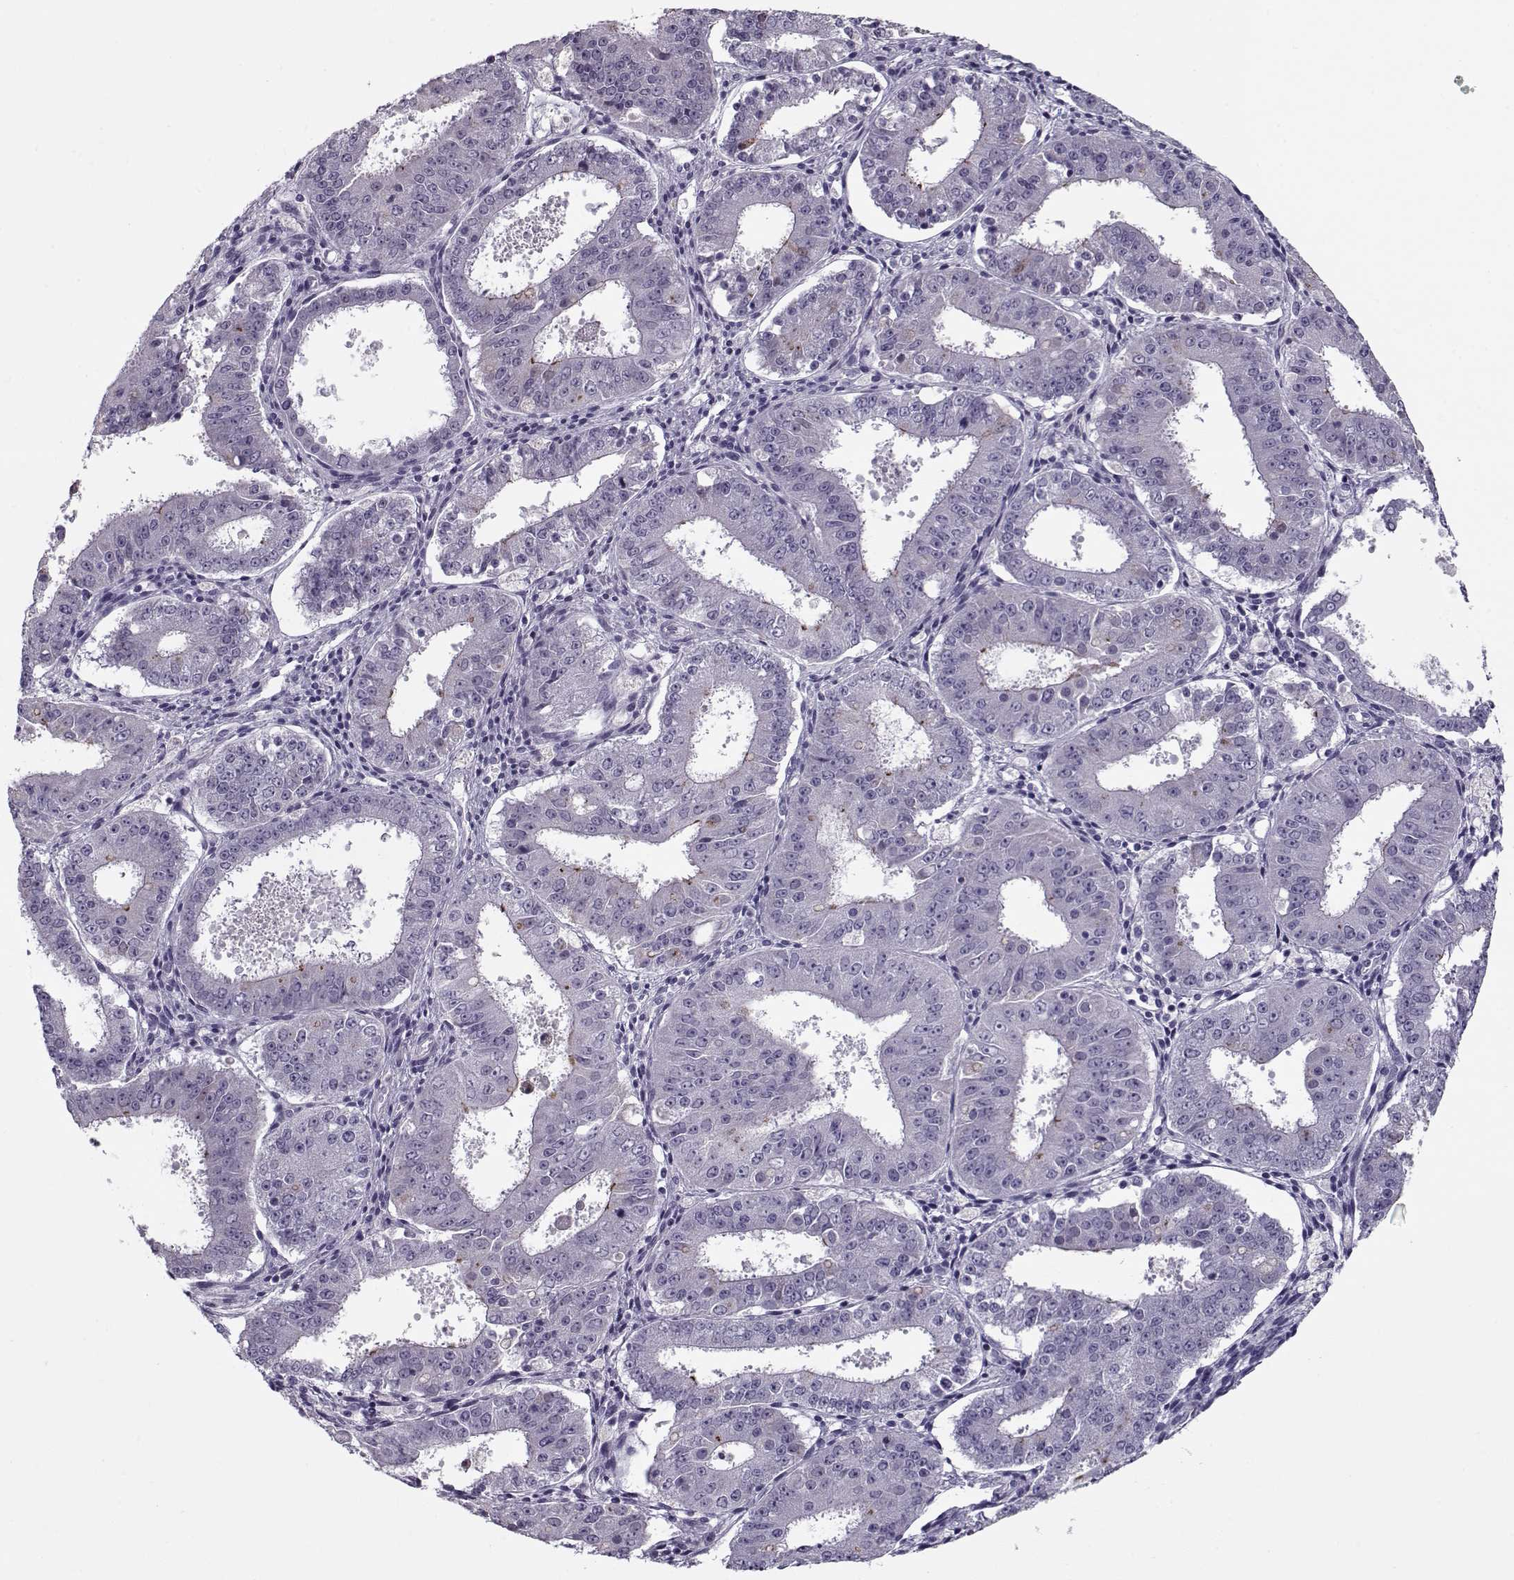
{"staining": {"intensity": "negative", "quantity": "none", "location": "none"}, "tissue": "ovarian cancer", "cell_type": "Tumor cells", "image_type": "cancer", "snomed": [{"axis": "morphology", "description": "Carcinoma, endometroid"}, {"axis": "topography", "description": "Ovary"}], "caption": "The histopathology image exhibits no significant staining in tumor cells of ovarian endometroid carcinoma.", "gene": "CIBAR1", "patient": {"sex": "female", "age": 42}}